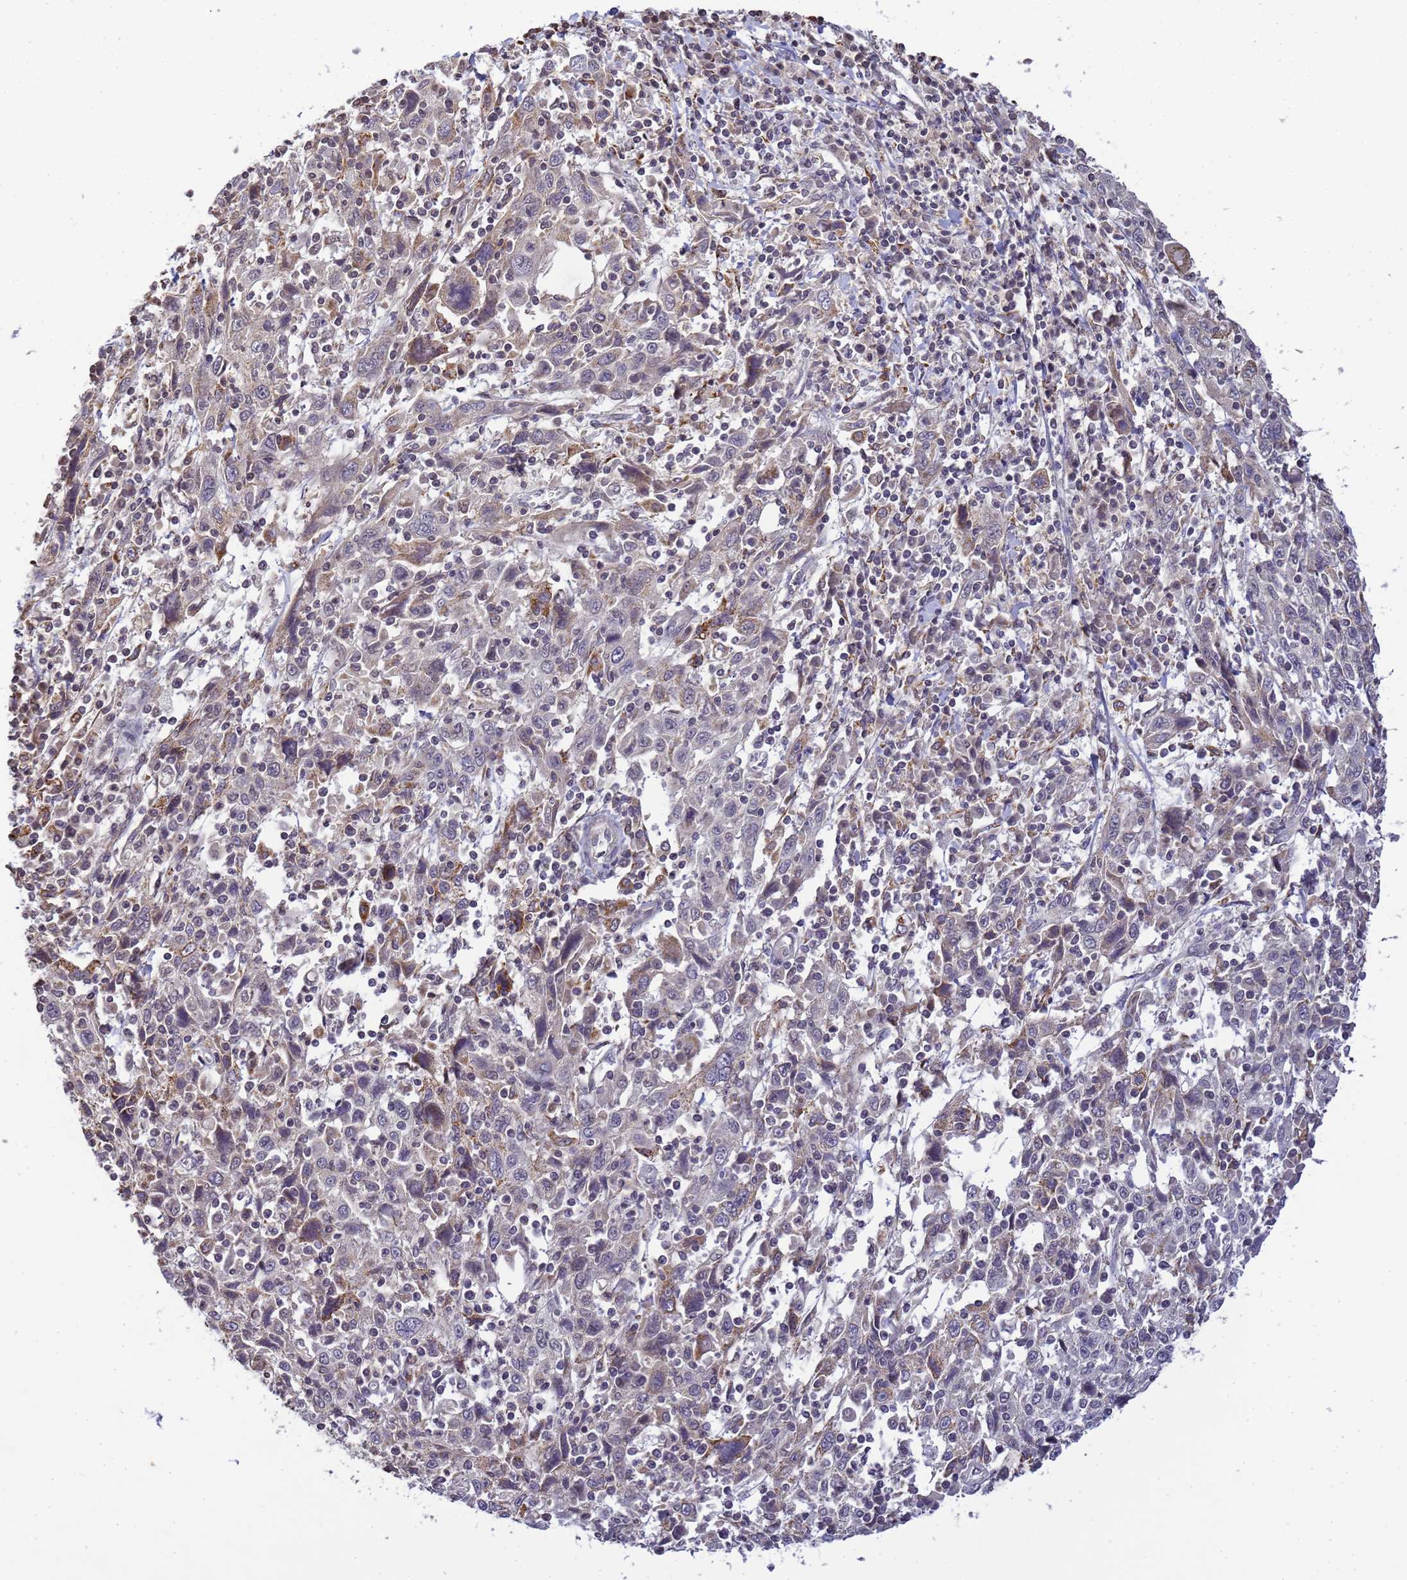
{"staining": {"intensity": "negative", "quantity": "none", "location": "none"}, "tissue": "cervical cancer", "cell_type": "Tumor cells", "image_type": "cancer", "snomed": [{"axis": "morphology", "description": "Squamous cell carcinoma, NOS"}, {"axis": "topography", "description": "Cervix"}], "caption": "Tumor cells are negative for brown protein staining in cervical cancer. Brightfield microscopy of immunohistochemistry stained with DAB (brown) and hematoxylin (blue), captured at high magnification.", "gene": "MYL7", "patient": {"sex": "female", "age": 46}}